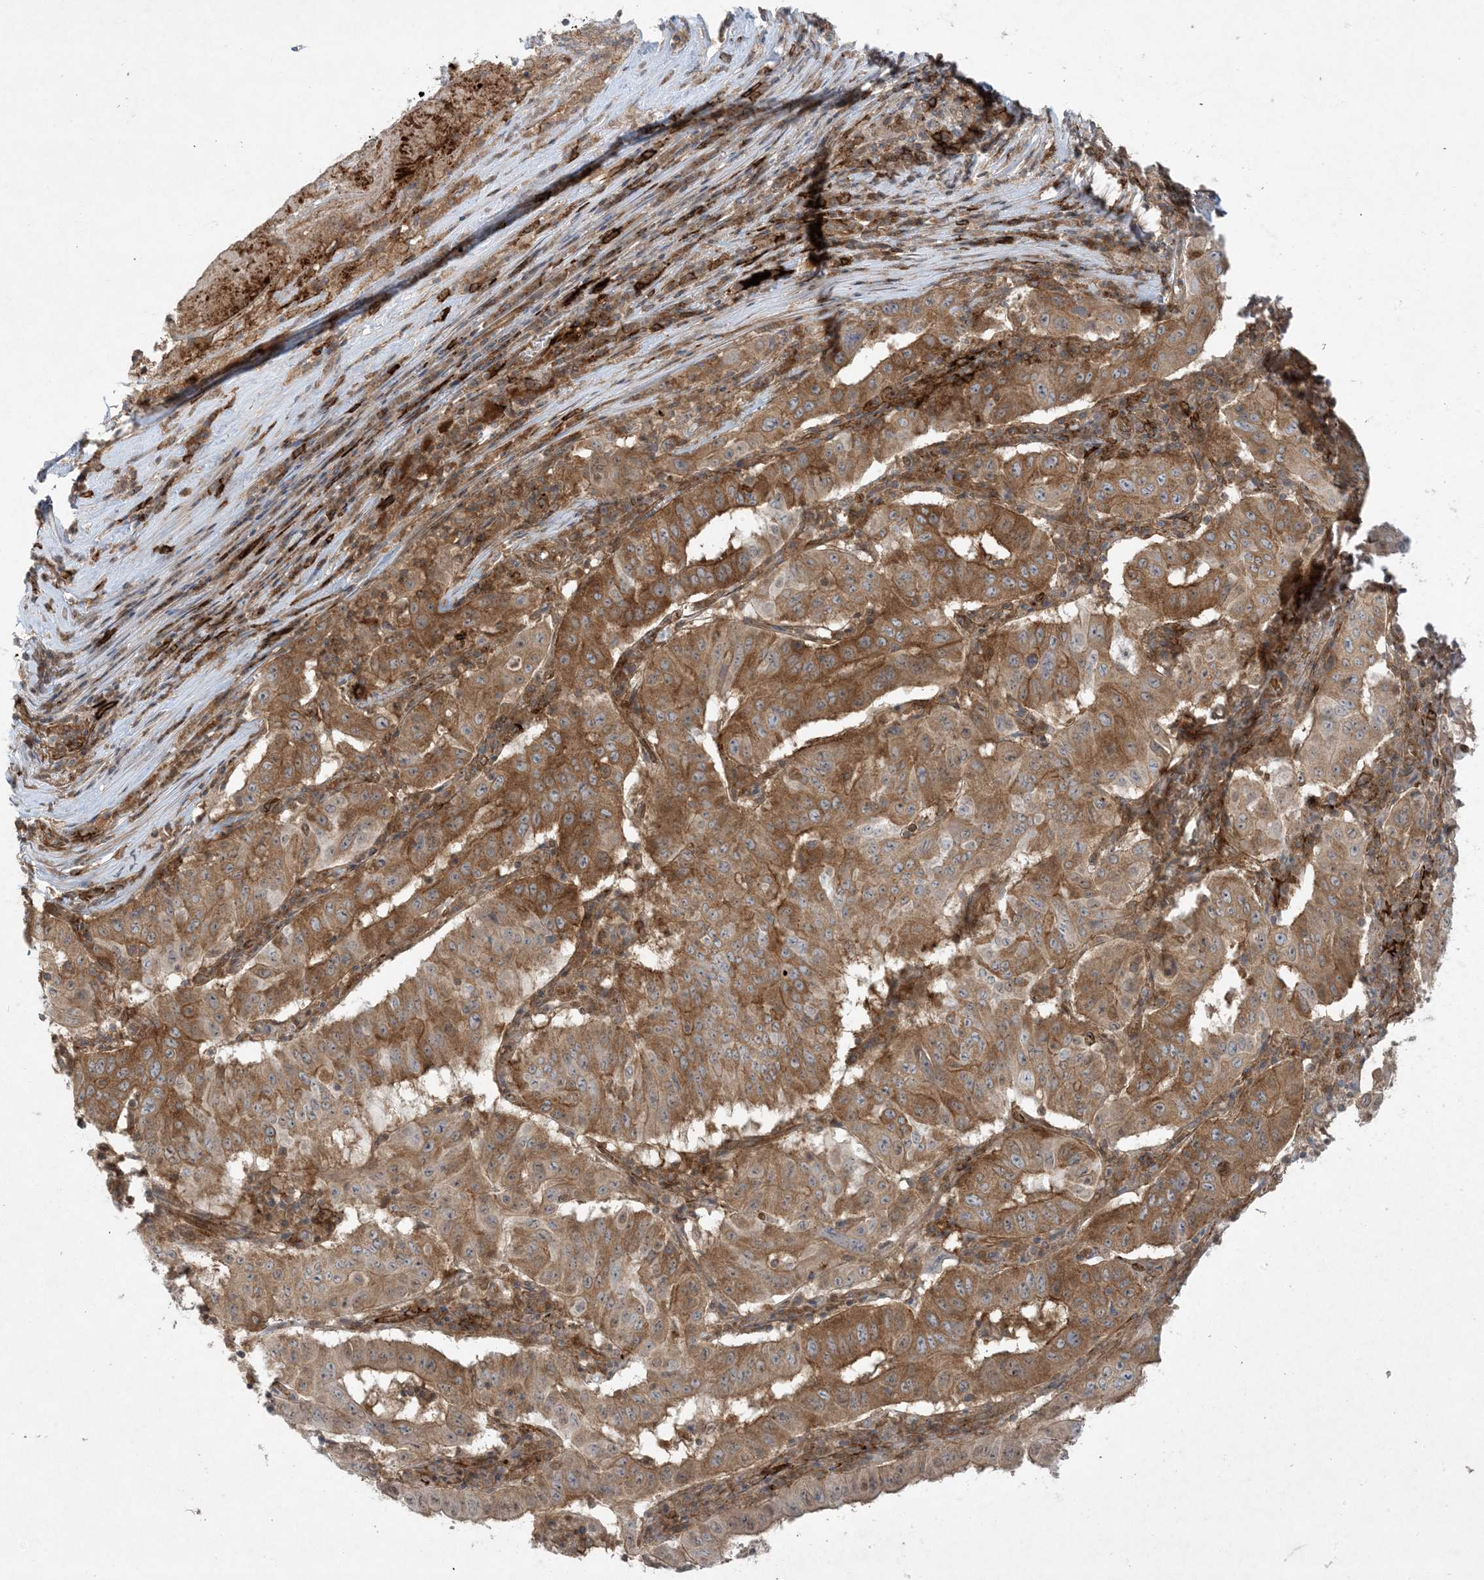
{"staining": {"intensity": "moderate", "quantity": ">75%", "location": "cytoplasmic/membranous"}, "tissue": "pancreatic cancer", "cell_type": "Tumor cells", "image_type": "cancer", "snomed": [{"axis": "morphology", "description": "Adenocarcinoma, NOS"}, {"axis": "topography", "description": "Pancreas"}], "caption": "IHC staining of adenocarcinoma (pancreatic), which exhibits medium levels of moderate cytoplasmic/membranous staining in about >75% of tumor cells indicating moderate cytoplasmic/membranous protein expression. The staining was performed using DAB (3,3'-diaminobenzidine) (brown) for protein detection and nuclei were counterstained in hematoxylin (blue).", "gene": "STAM2", "patient": {"sex": "male", "age": 63}}